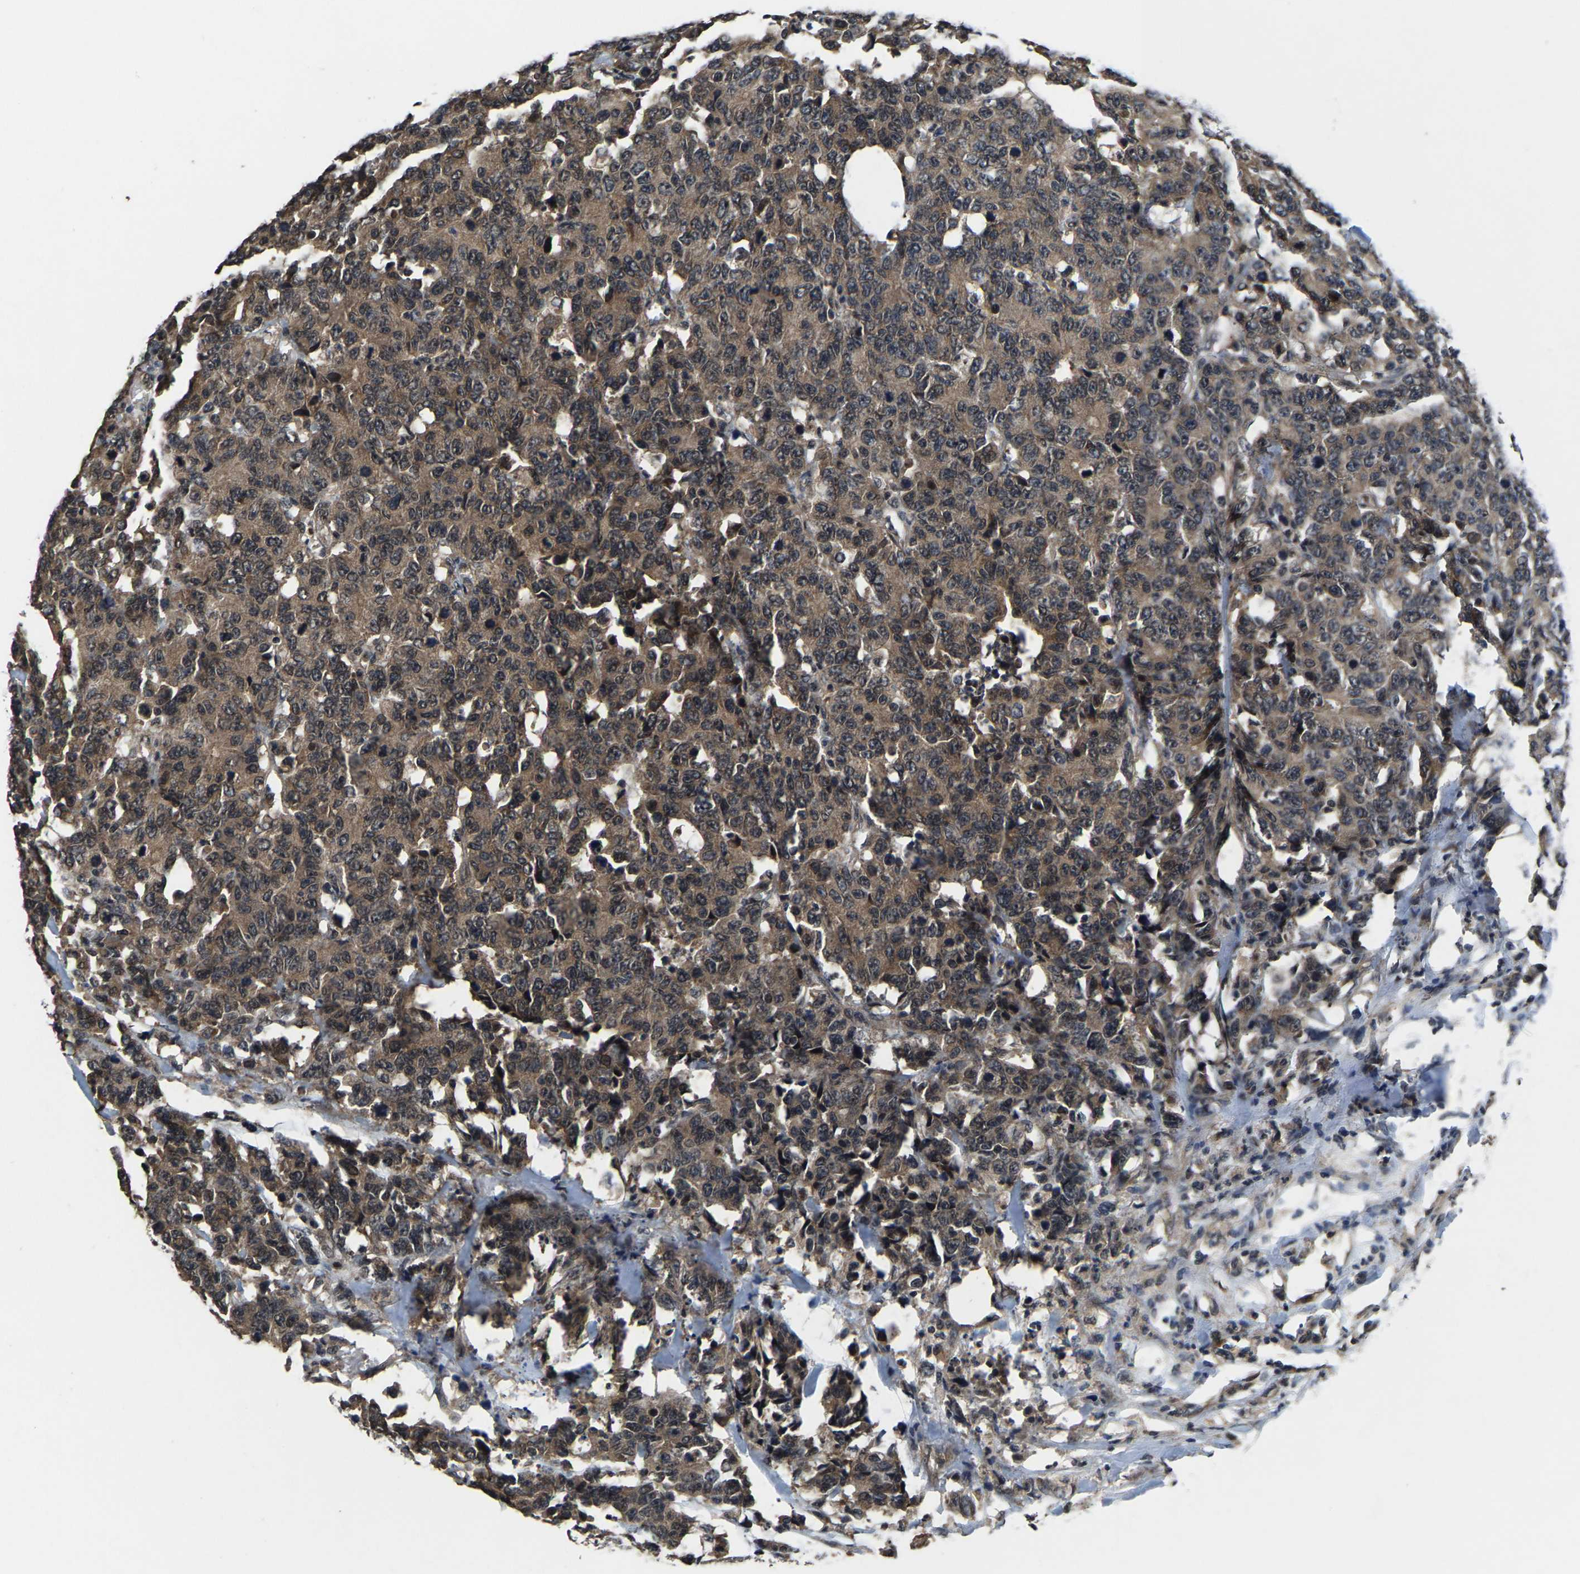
{"staining": {"intensity": "moderate", "quantity": ">75%", "location": "cytoplasmic/membranous,nuclear"}, "tissue": "colorectal cancer", "cell_type": "Tumor cells", "image_type": "cancer", "snomed": [{"axis": "morphology", "description": "Adenocarcinoma, NOS"}, {"axis": "topography", "description": "Colon"}], "caption": "Brown immunohistochemical staining in adenocarcinoma (colorectal) displays moderate cytoplasmic/membranous and nuclear positivity in approximately >75% of tumor cells.", "gene": "HUWE1", "patient": {"sex": "female", "age": 86}}